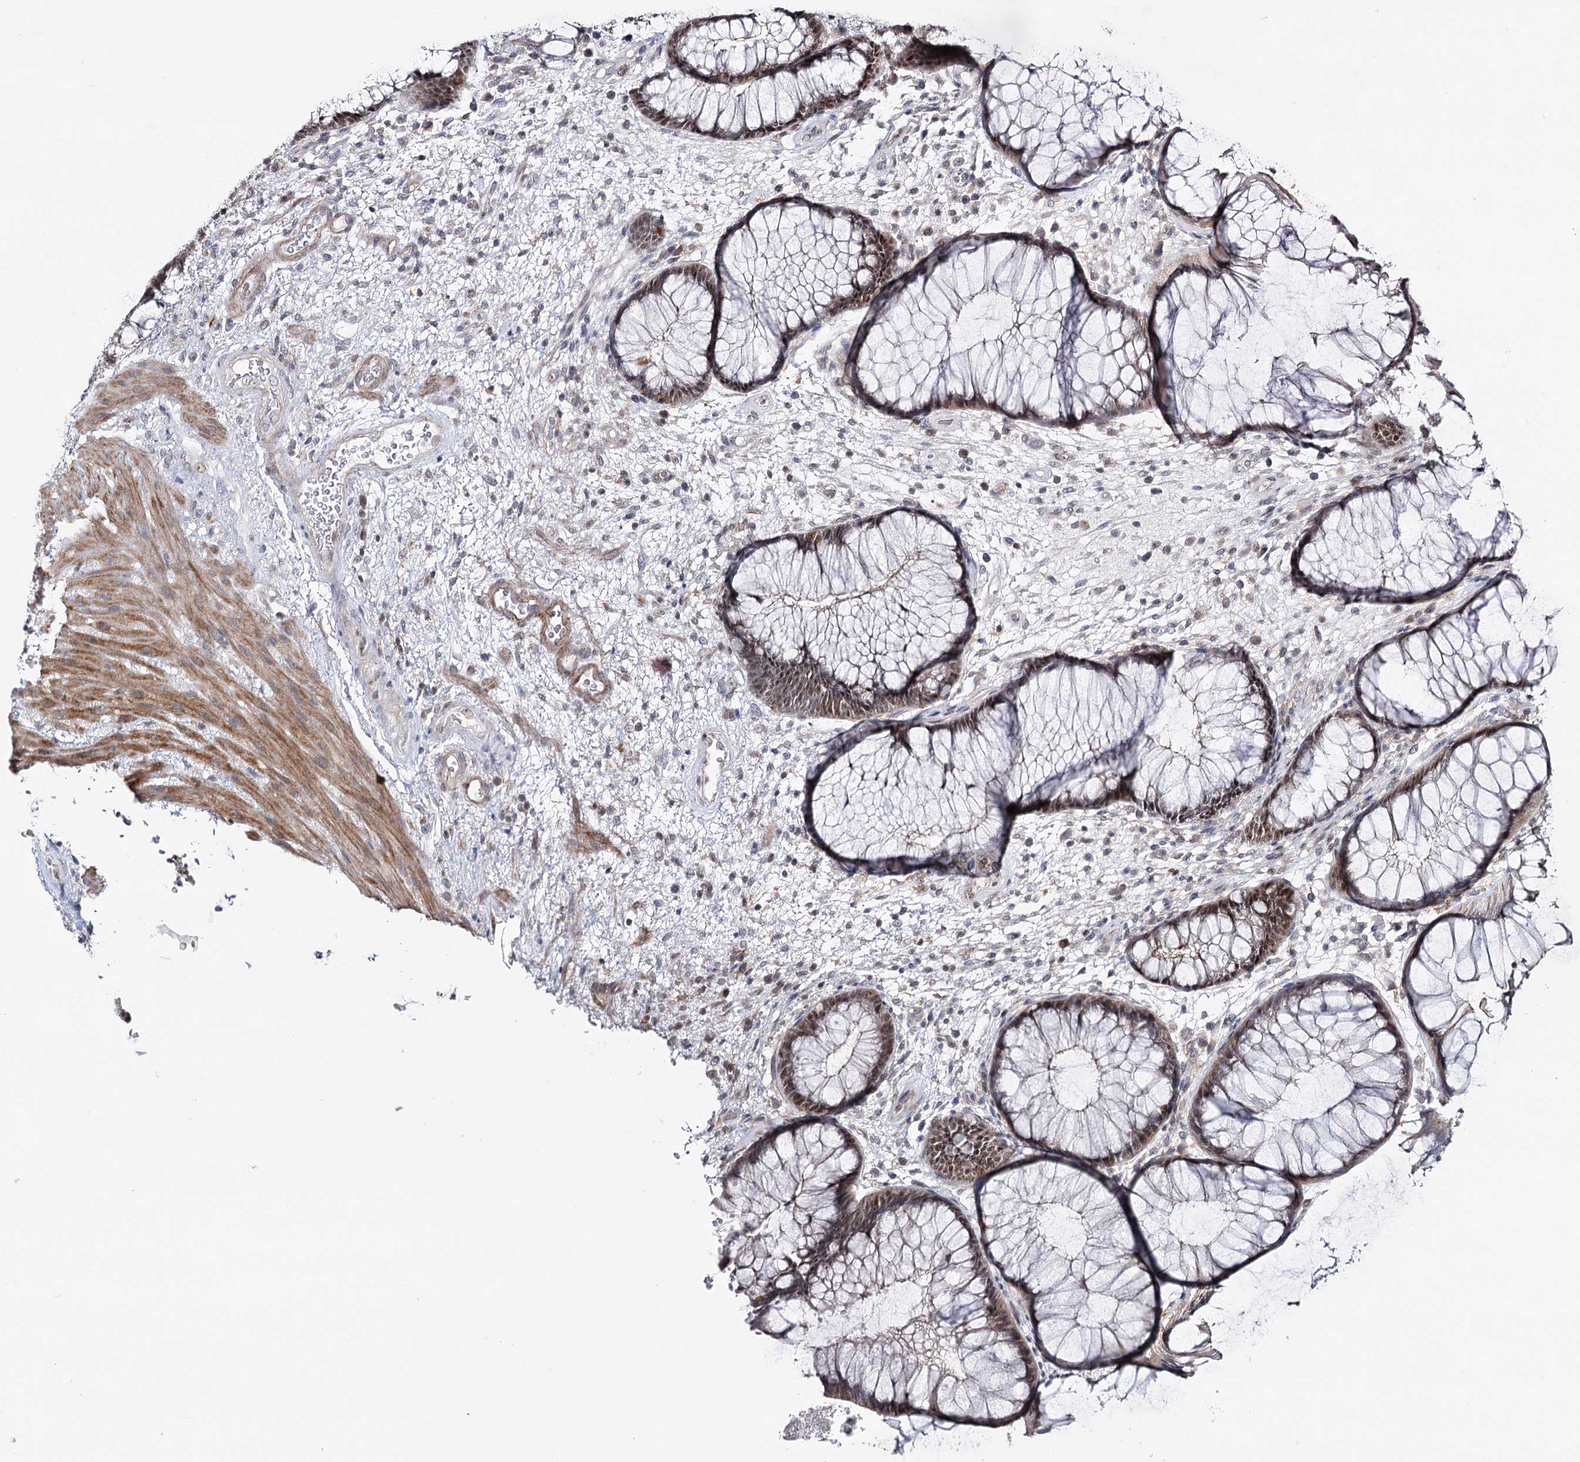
{"staining": {"intensity": "strong", "quantity": "25%-75%", "location": "nuclear"}, "tissue": "rectum", "cell_type": "Glandular cells", "image_type": "normal", "snomed": [{"axis": "morphology", "description": "Normal tissue, NOS"}, {"axis": "topography", "description": "Rectum"}], "caption": "This image exhibits immunohistochemistry staining of unremarkable human rectum, with high strong nuclear staining in about 25%-75% of glandular cells.", "gene": "ZC3H8", "patient": {"sex": "male", "age": 51}}